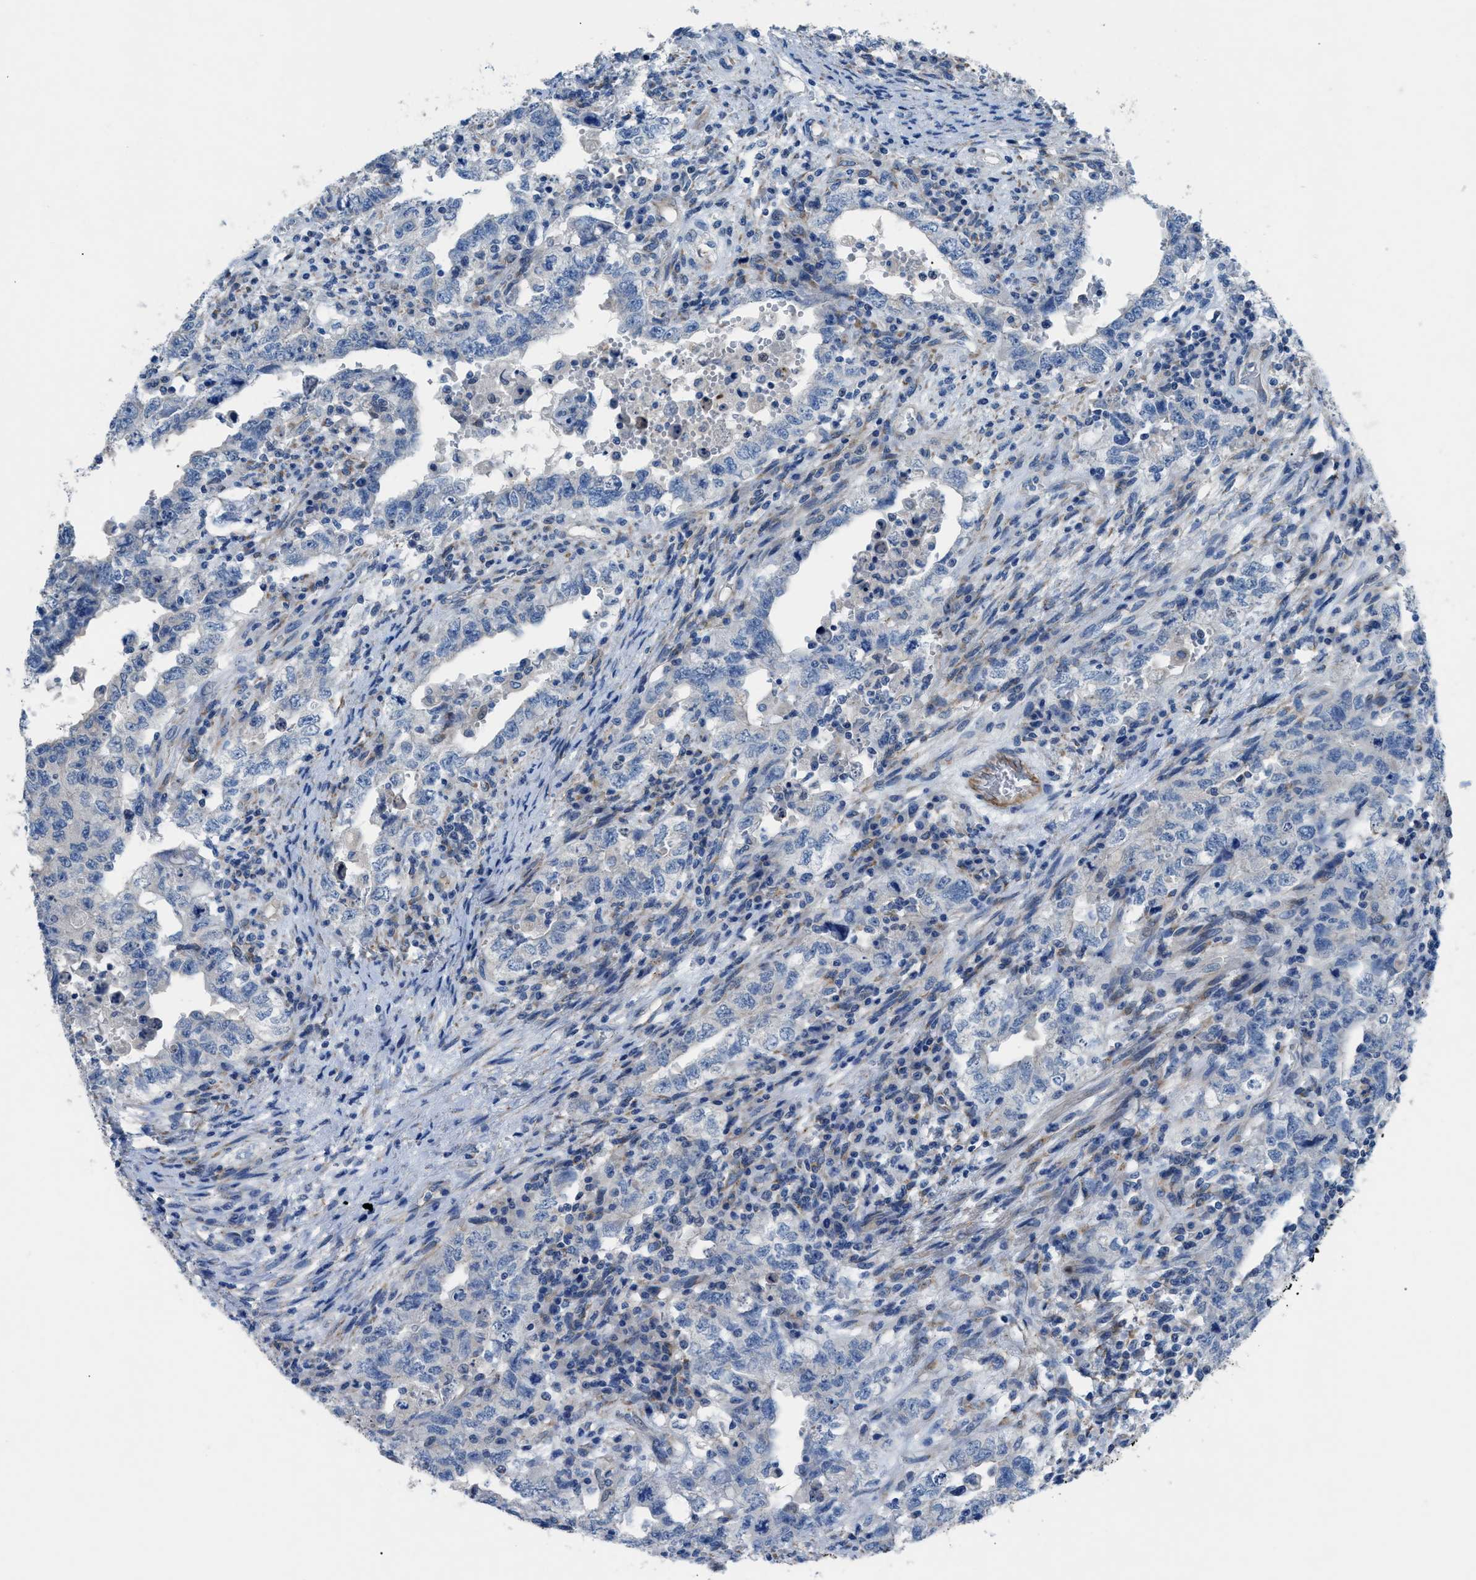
{"staining": {"intensity": "negative", "quantity": "none", "location": "none"}, "tissue": "testis cancer", "cell_type": "Tumor cells", "image_type": "cancer", "snomed": [{"axis": "morphology", "description": "Carcinoma, Embryonal, NOS"}, {"axis": "topography", "description": "Testis"}], "caption": "Tumor cells are negative for protein expression in human testis cancer (embryonal carcinoma).", "gene": "ITPR1", "patient": {"sex": "male", "age": 26}}